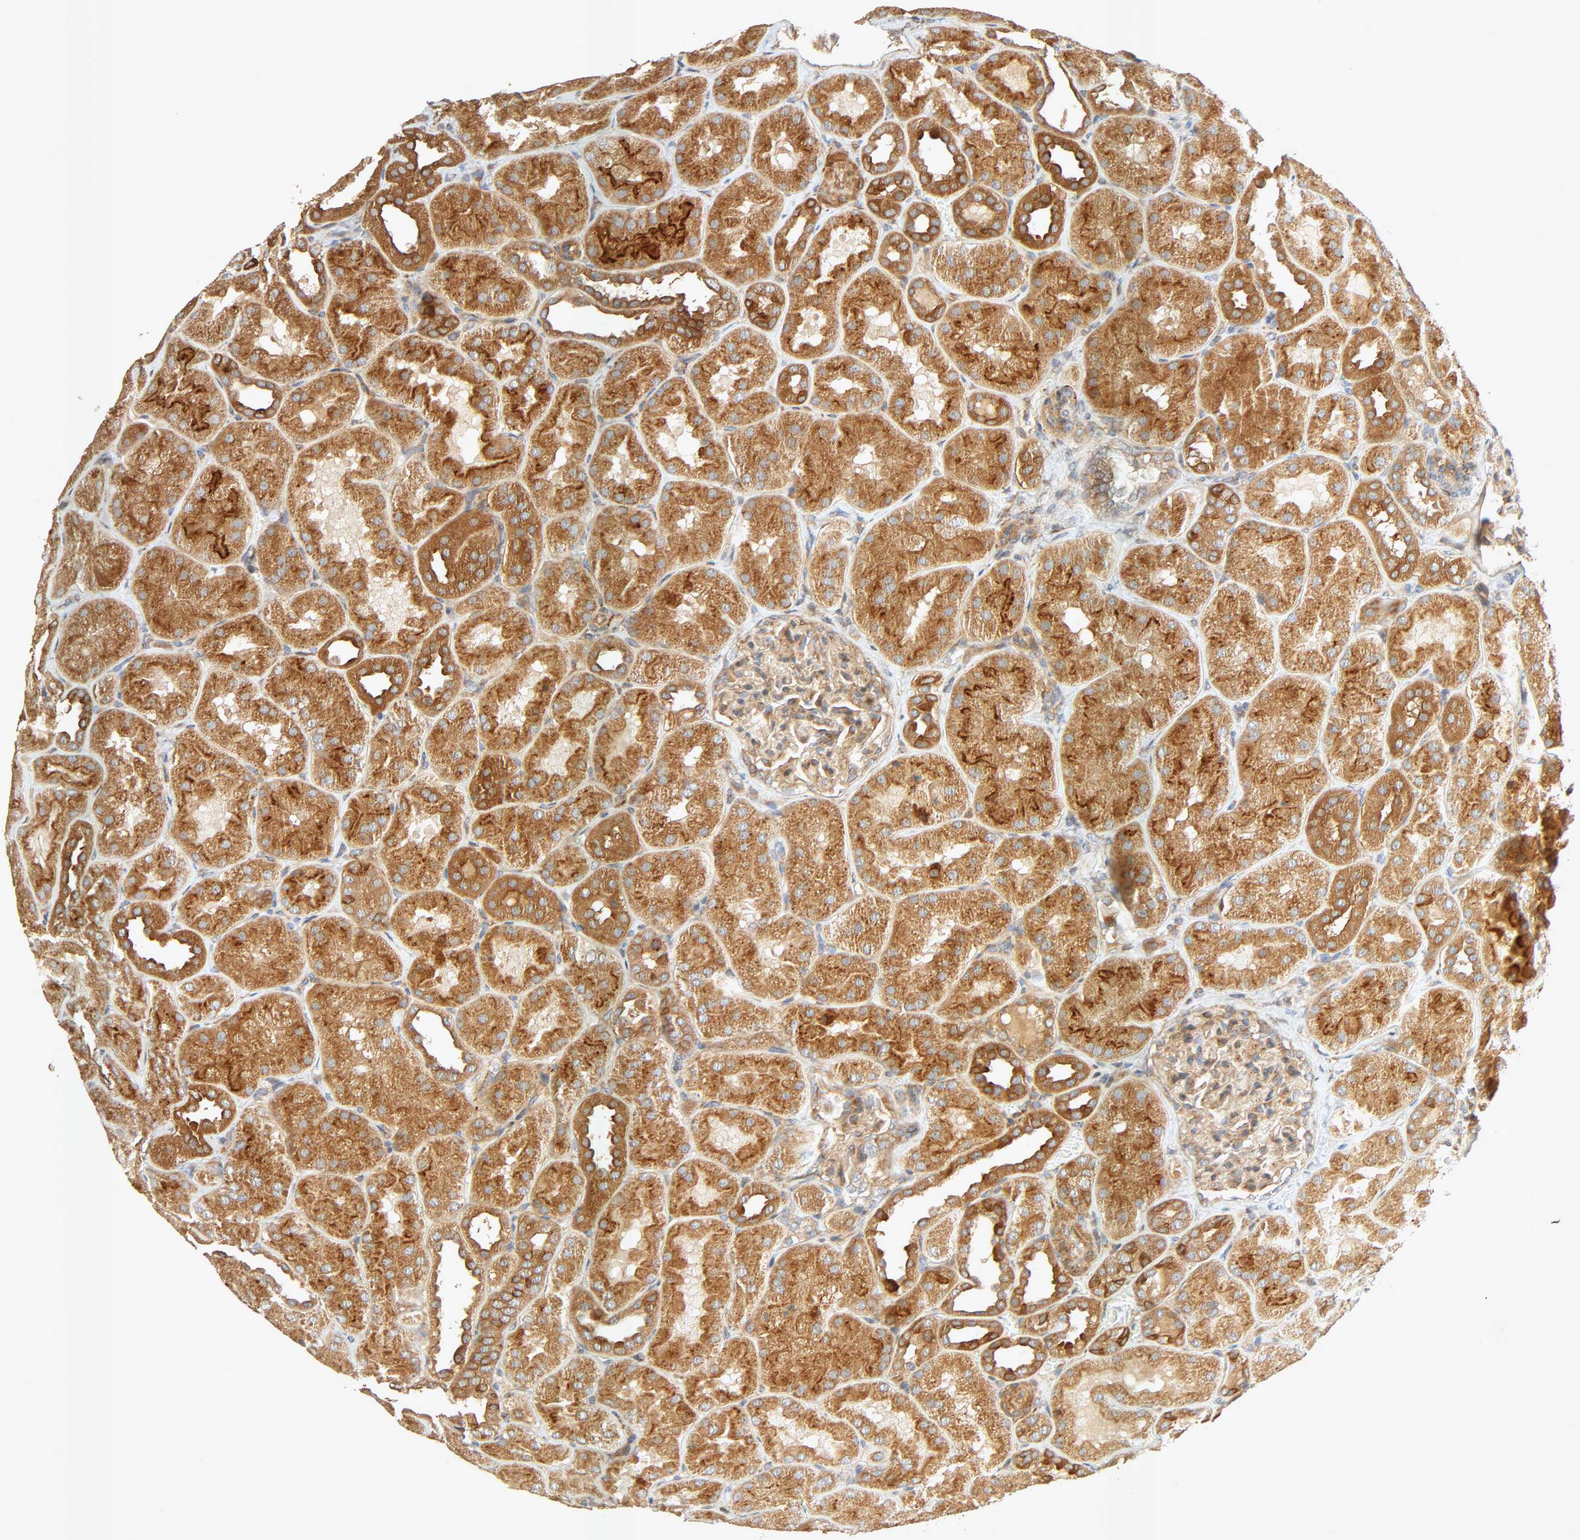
{"staining": {"intensity": "weak", "quantity": ">75%", "location": "cytoplasmic/membranous"}, "tissue": "kidney", "cell_type": "Cells in glomeruli", "image_type": "normal", "snomed": [{"axis": "morphology", "description": "Normal tissue, NOS"}, {"axis": "topography", "description": "Kidney"}], "caption": "A histopathology image of human kidney stained for a protein exhibits weak cytoplasmic/membranous brown staining in cells in glomeruli.", "gene": "SGSM1", "patient": {"sex": "male", "age": 28}}